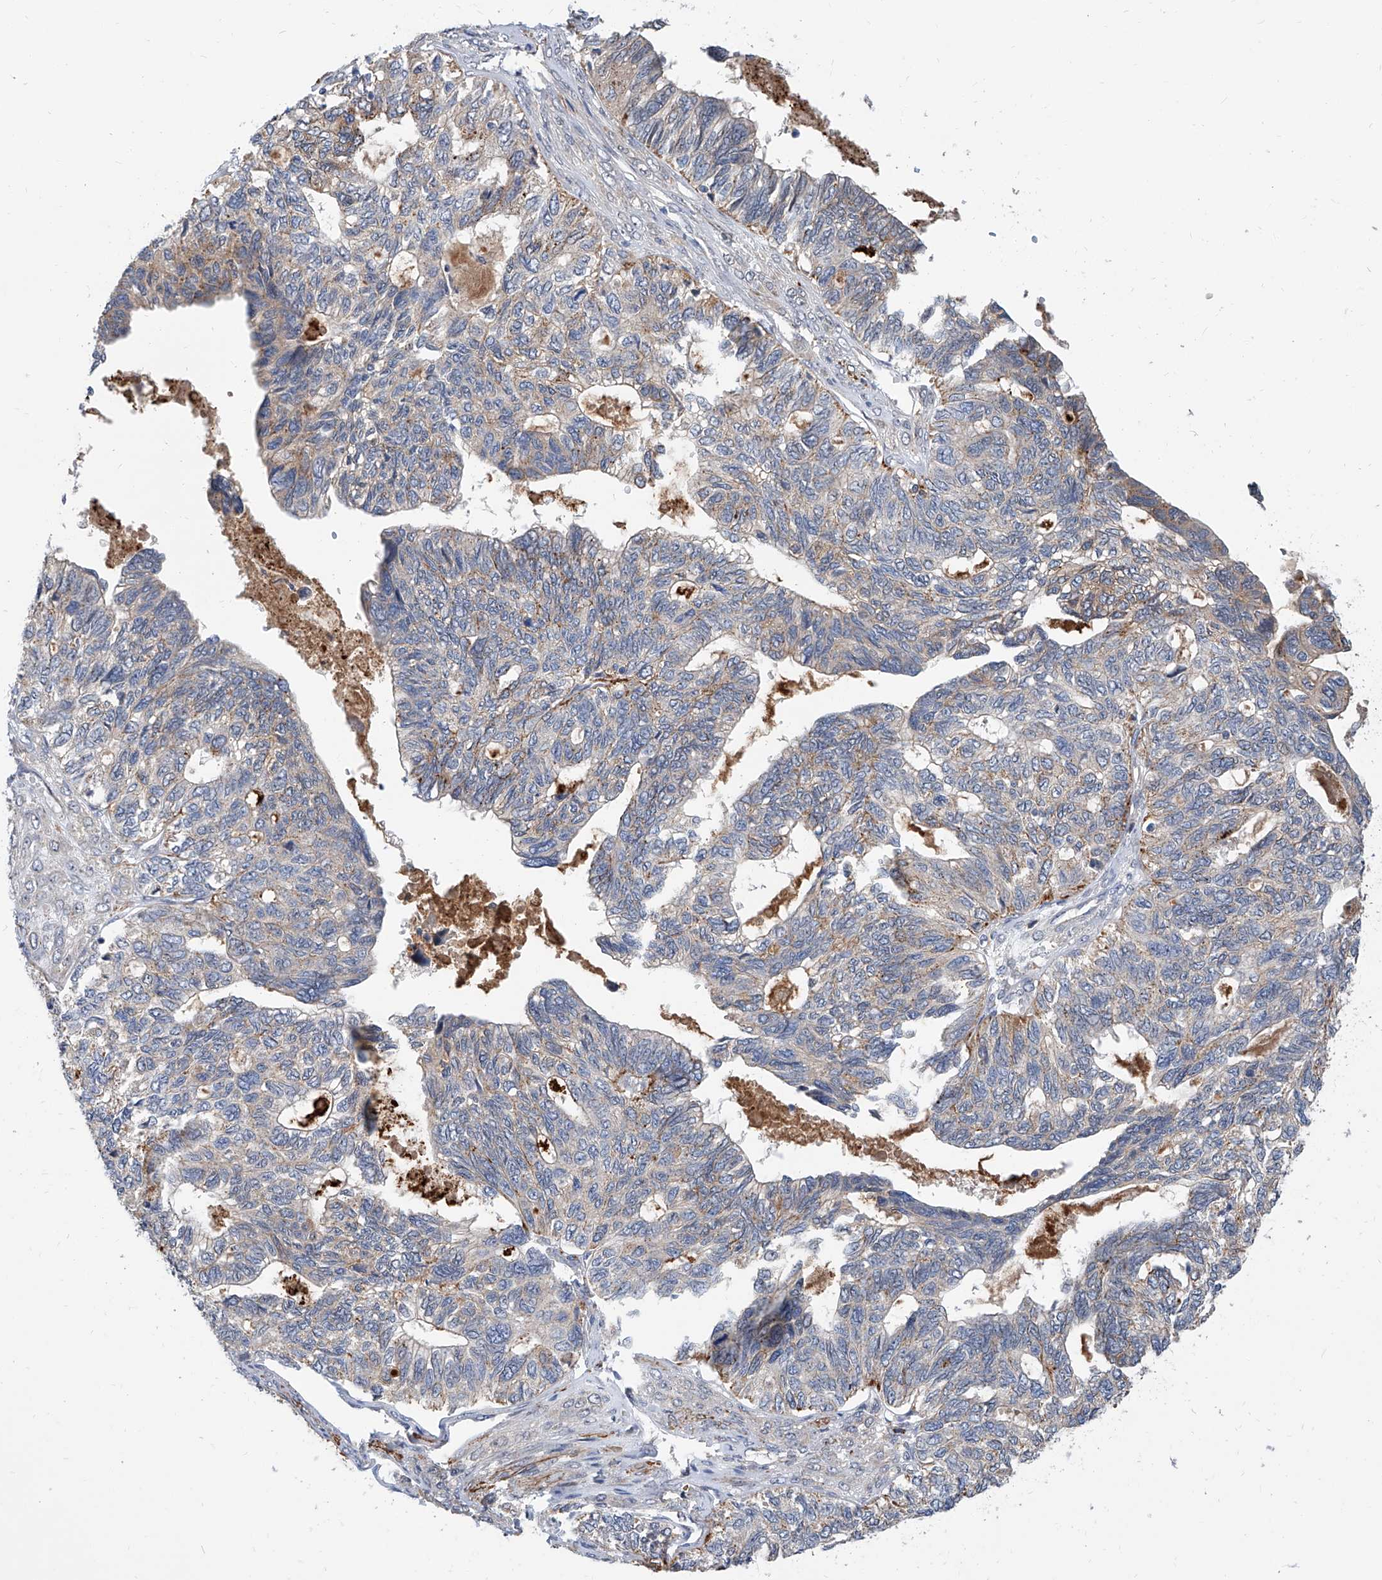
{"staining": {"intensity": "weak", "quantity": "<25%", "location": "cytoplasmic/membranous"}, "tissue": "ovarian cancer", "cell_type": "Tumor cells", "image_type": "cancer", "snomed": [{"axis": "morphology", "description": "Cystadenocarcinoma, serous, NOS"}, {"axis": "topography", "description": "Ovary"}], "caption": "The histopathology image reveals no staining of tumor cells in serous cystadenocarcinoma (ovarian).", "gene": "MAGEE2", "patient": {"sex": "female", "age": 79}}